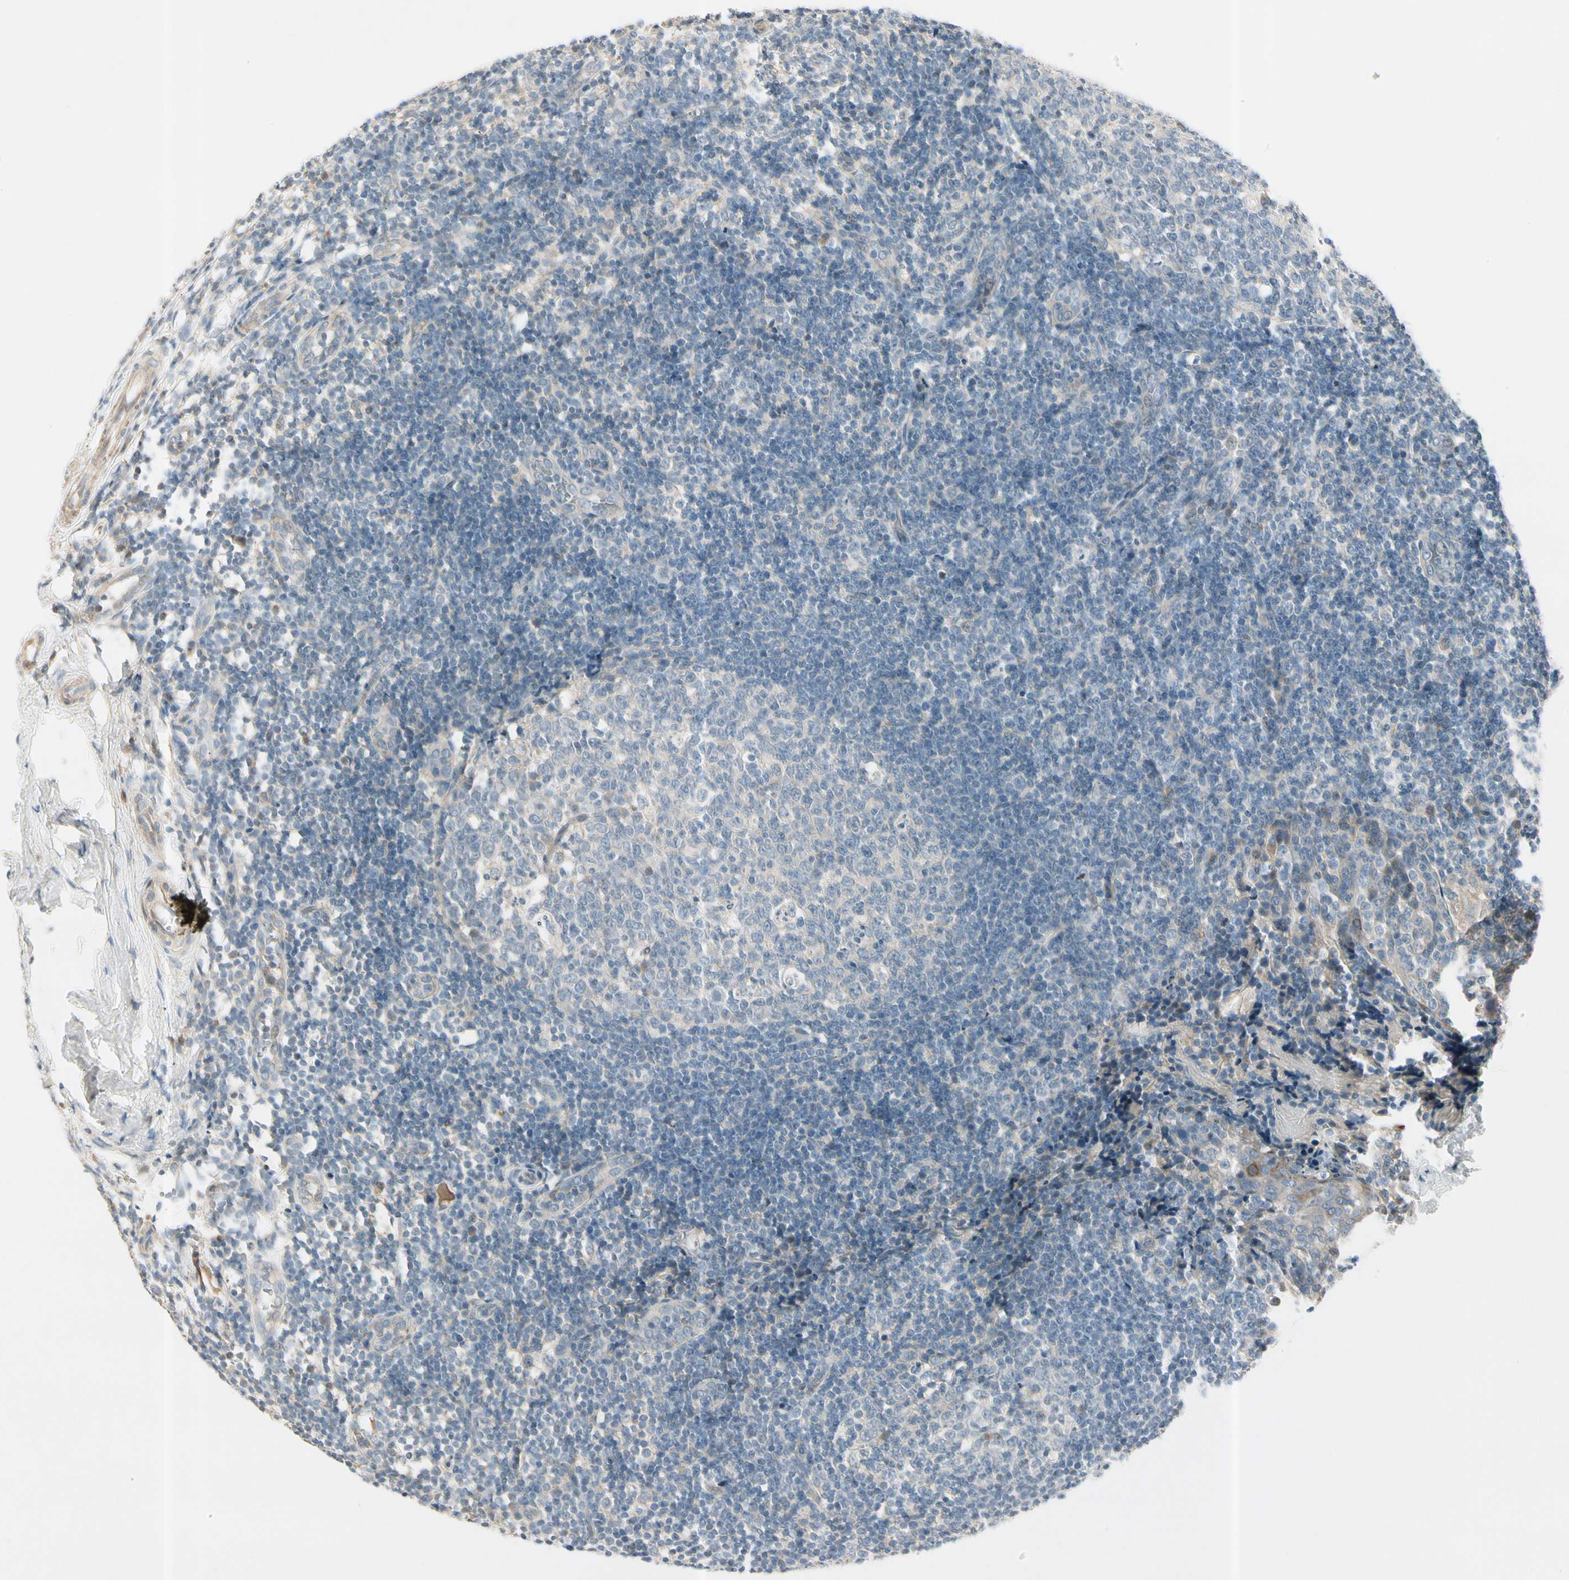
{"staining": {"intensity": "negative", "quantity": "none", "location": "none"}, "tissue": "tonsil", "cell_type": "Germinal center cells", "image_type": "normal", "snomed": [{"axis": "morphology", "description": "Normal tissue, NOS"}, {"axis": "topography", "description": "Tonsil"}], "caption": "IHC micrograph of normal tonsil: tonsil stained with DAB (3,3'-diaminobenzidine) demonstrates no significant protein staining in germinal center cells.", "gene": "CYP2E1", "patient": {"sex": "female", "age": 19}}